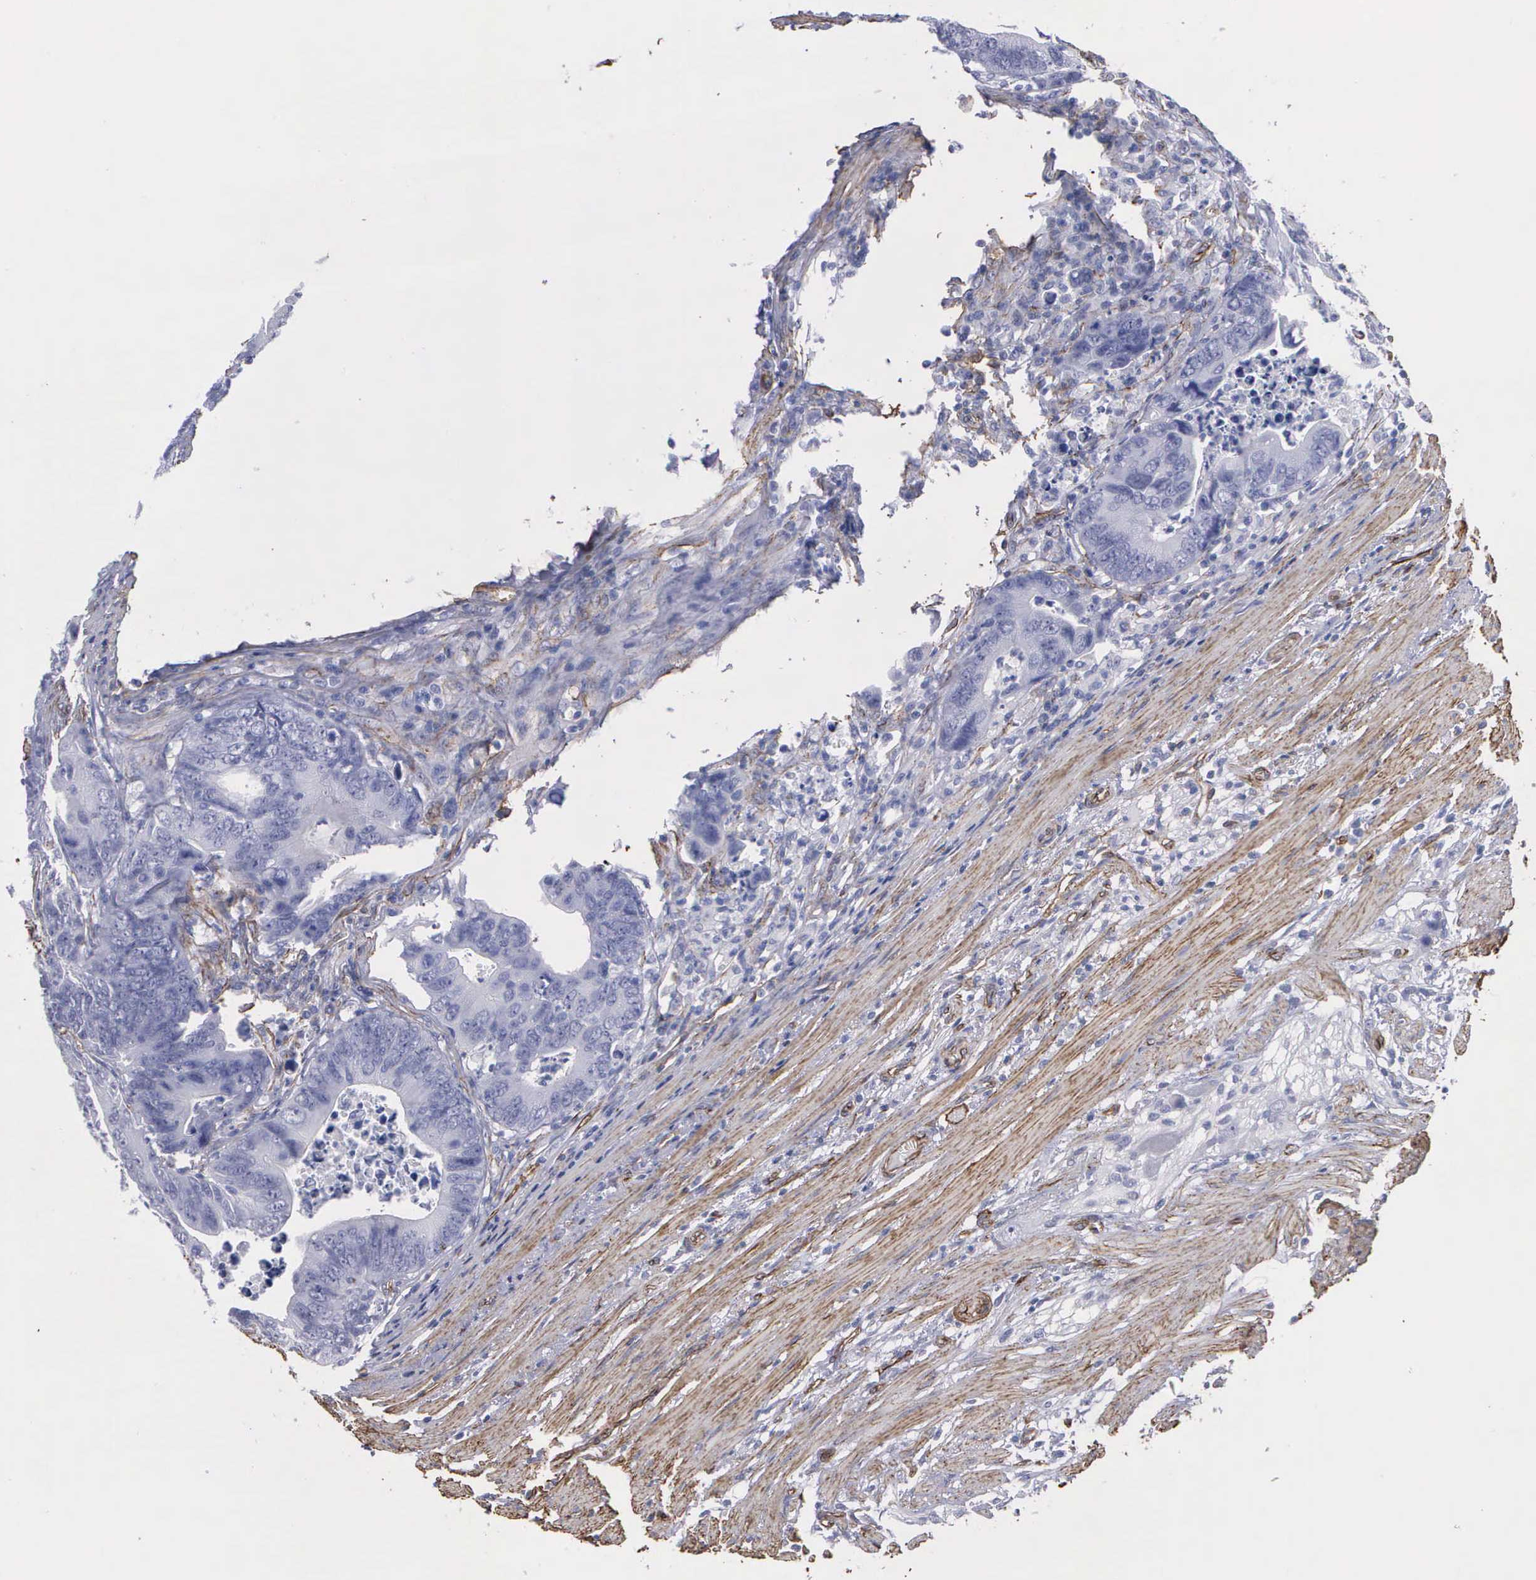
{"staining": {"intensity": "negative", "quantity": "none", "location": "none"}, "tissue": "colorectal cancer", "cell_type": "Tumor cells", "image_type": "cancer", "snomed": [{"axis": "morphology", "description": "Adenocarcinoma, NOS"}, {"axis": "topography", "description": "Colon"}], "caption": "Image shows no protein expression in tumor cells of colorectal adenocarcinoma tissue.", "gene": "MAGEB10", "patient": {"sex": "female", "age": 78}}